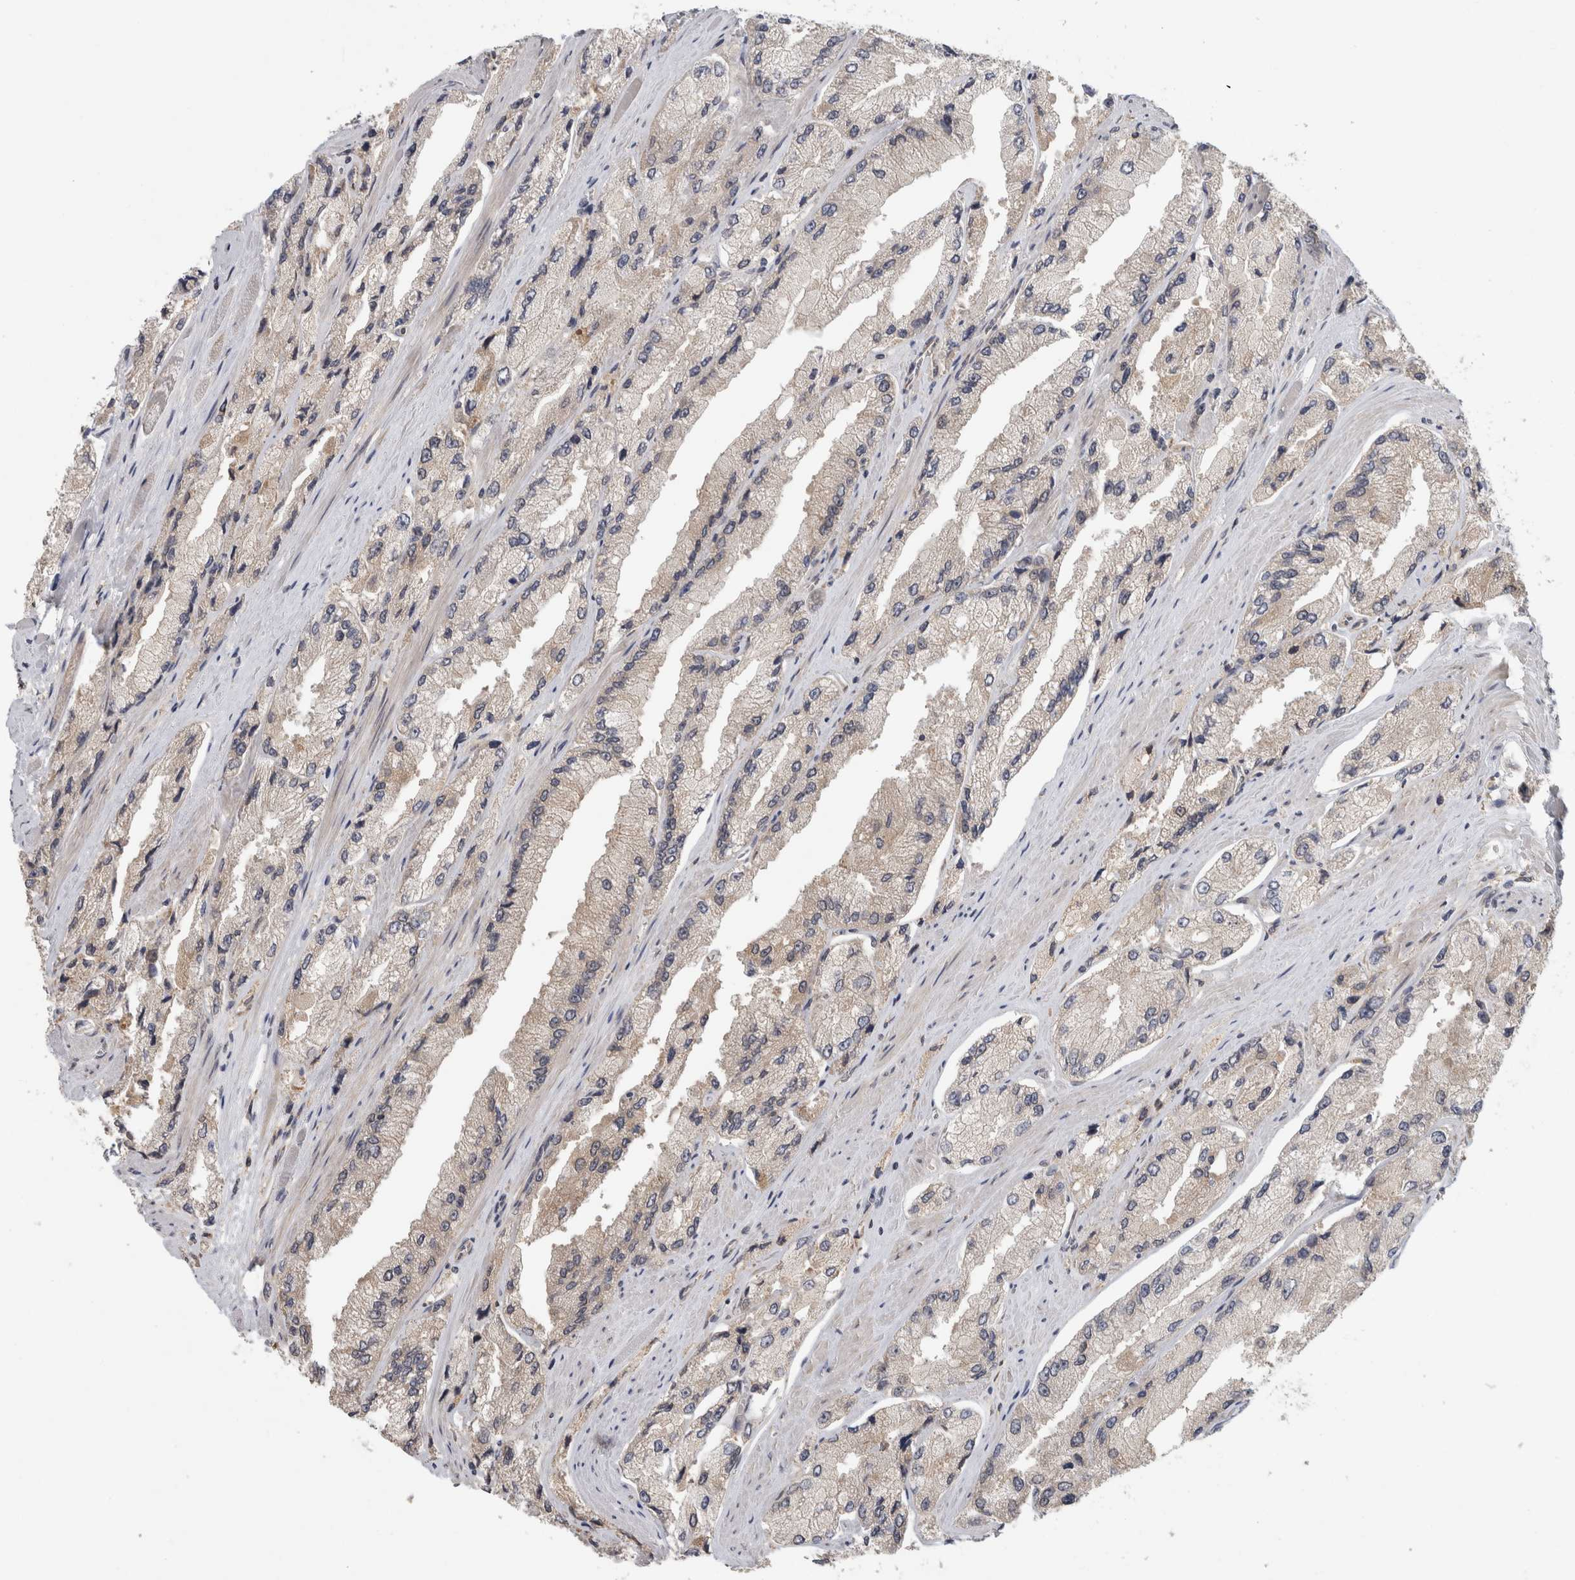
{"staining": {"intensity": "weak", "quantity": "<25%", "location": "cytoplasmic/membranous"}, "tissue": "prostate cancer", "cell_type": "Tumor cells", "image_type": "cancer", "snomed": [{"axis": "morphology", "description": "Adenocarcinoma, High grade"}, {"axis": "topography", "description": "Prostate"}], "caption": "Immunohistochemical staining of prostate cancer (adenocarcinoma (high-grade)) demonstrates no significant expression in tumor cells.", "gene": "PARP6", "patient": {"sex": "male", "age": 58}}